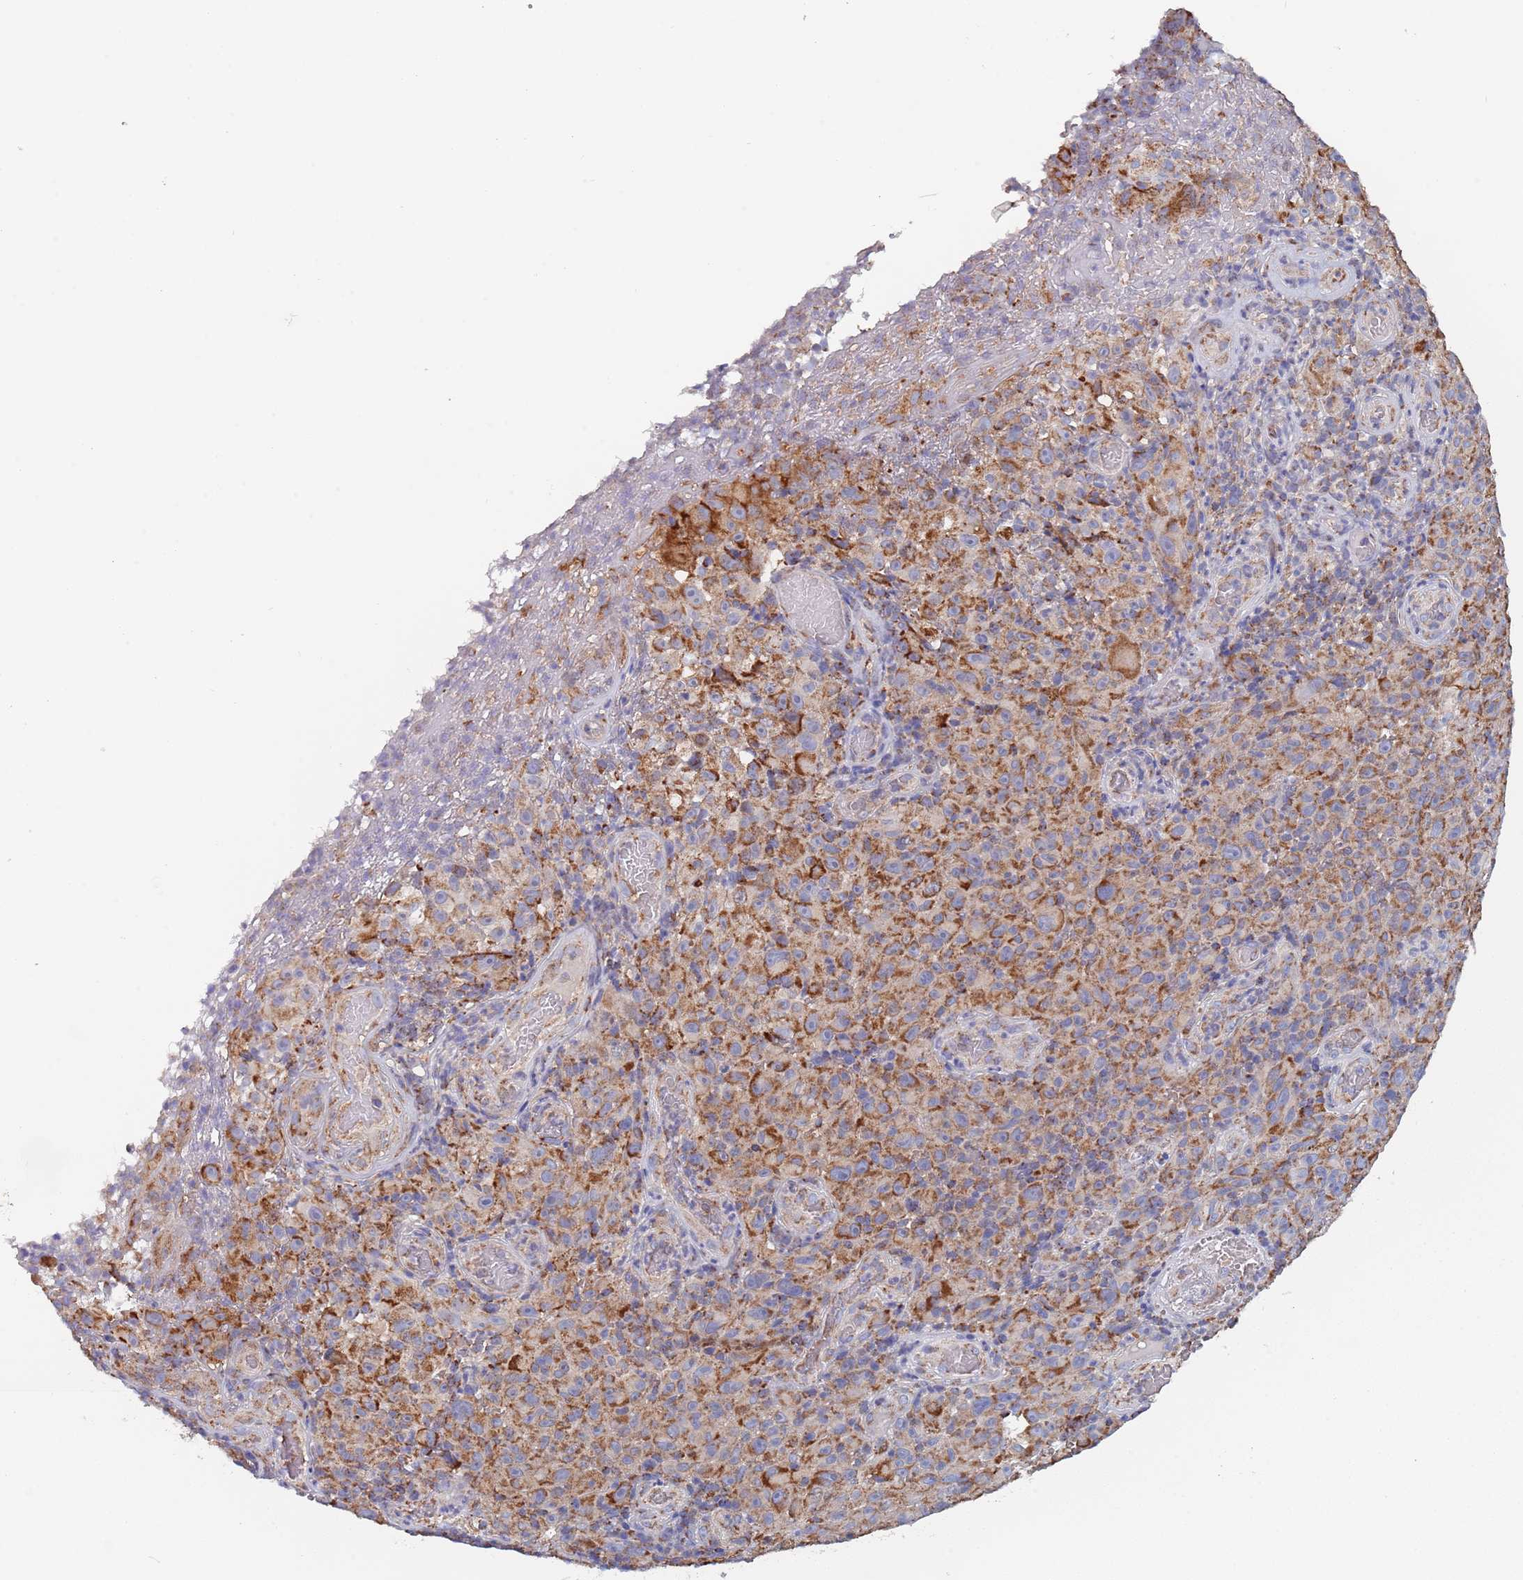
{"staining": {"intensity": "strong", "quantity": ">75%", "location": "cytoplasmic/membranous"}, "tissue": "melanoma", "cell_type": "Tumor cells", "image_type": "cancer", "snomed": [{"axis": "morphology", "description": "Malignant melanoma, NOS"}, {"axis": "topography", "description": "Skin"}], "caption": "Malignant melanoma stained with a protein marker demonstrates strong staining in tumor cells.", "gene": "PGP", "patient": {"sex": "female", "age": 82}}